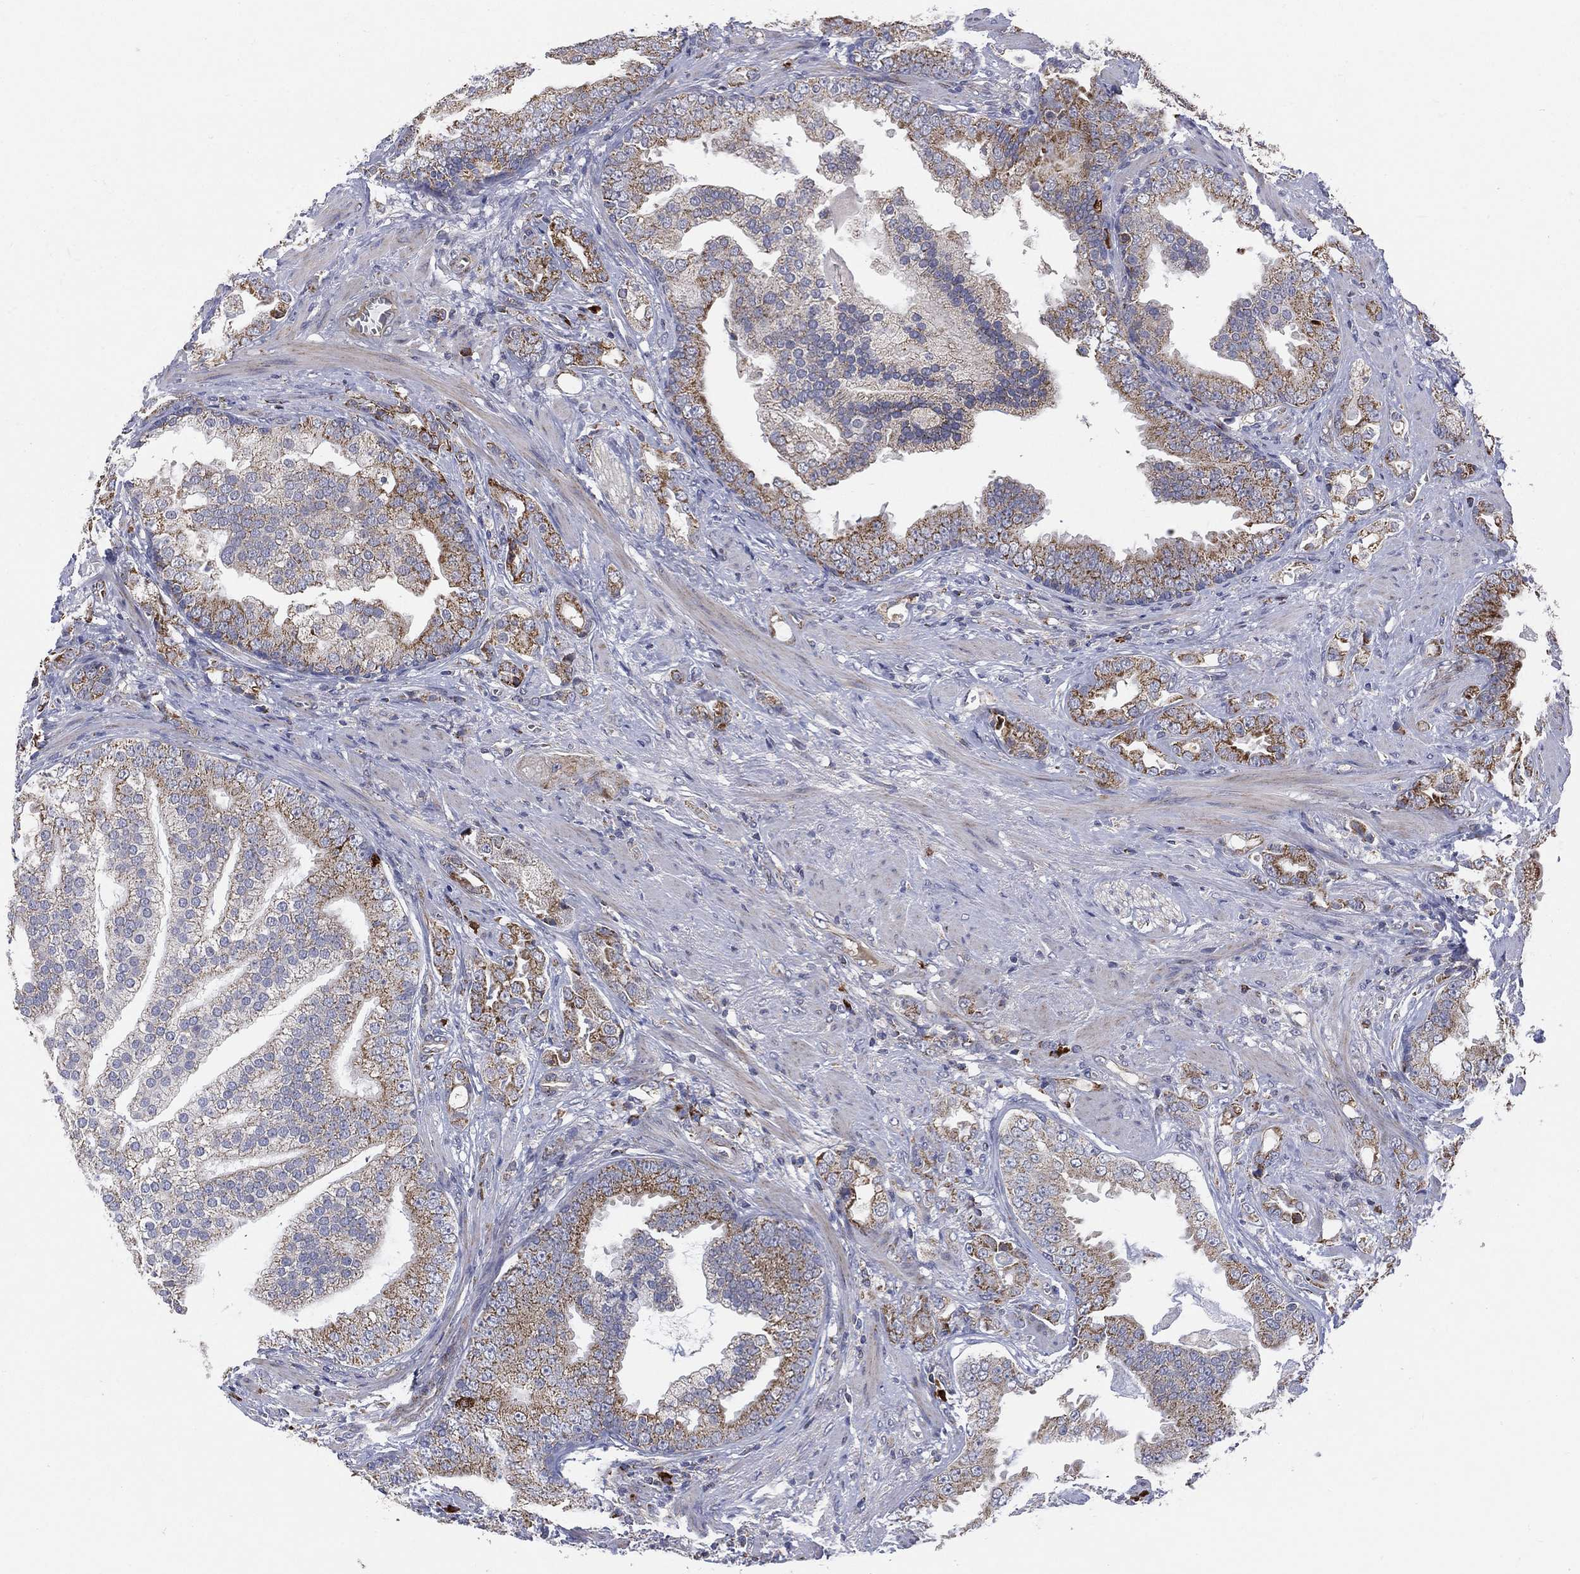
{"staining": {"intensity": "moderate", "quantity": "25%-75%", "location": "cytoplasmic/membranous"}, "tissue": "prostate cancer", "cell_type": "Tumor cells", "image_type": "cancer", "snomed": [{"axis": "morphology", "description": "Adenocarcinoma, NOS"}, {"axis": "topography", "description": "Prostate"}], "caption": "Immunohistochemical staining of adenocarcinoma (prostate) exhibits moderate cytoplasmic/membranous protein expression in approximately 25%-75% of tumor cells.", "gene": "PPP2R5A", "patient": {"sex": "male", "age": 57}}